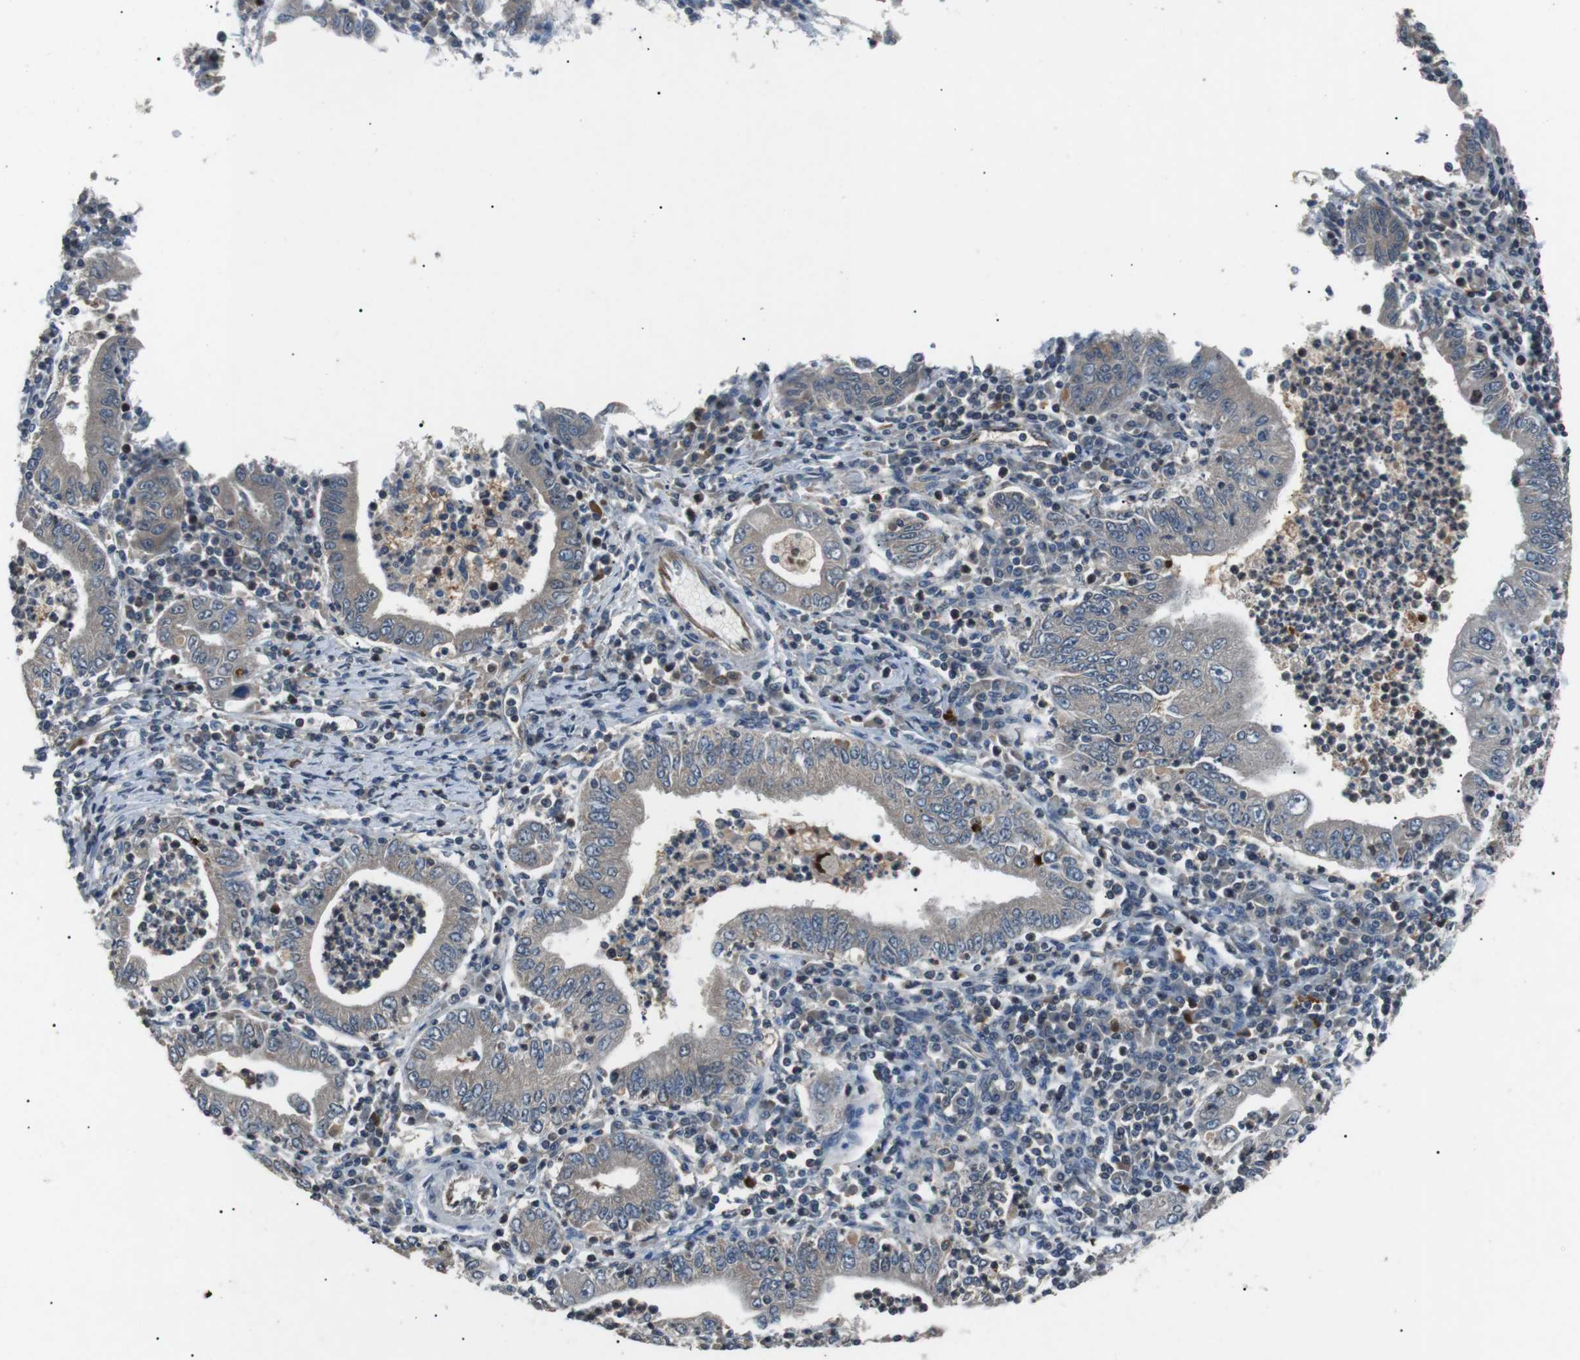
{"staining": {"intensity": "negative", "quantity": "none", "location": "none"}, "tissue": "stomach cancer", "cell_type": "Tumor cells", "image_type": "cancer", "snomed": [{"axis": "morphology", "description": "Normal tissue, NOS"}, {"axis": "morphology", "description": "Adenocarcinoma, NOS"}, {"axis": "topography", "description": "Esophagus"}, {"axis": "topography", "description": "Stomach, upper"}, {"axis": "topography", "description": "Peripheral nerve tissue"}], "caption": "This image is of adenocarcinoma (stomach) stained with IHC to label a protein in brown with the nuclei are counter-stained blue. There is no positivity in tumor cells.", "gene": "NEK7", "patient": {"sex": "male", "age": 62}}